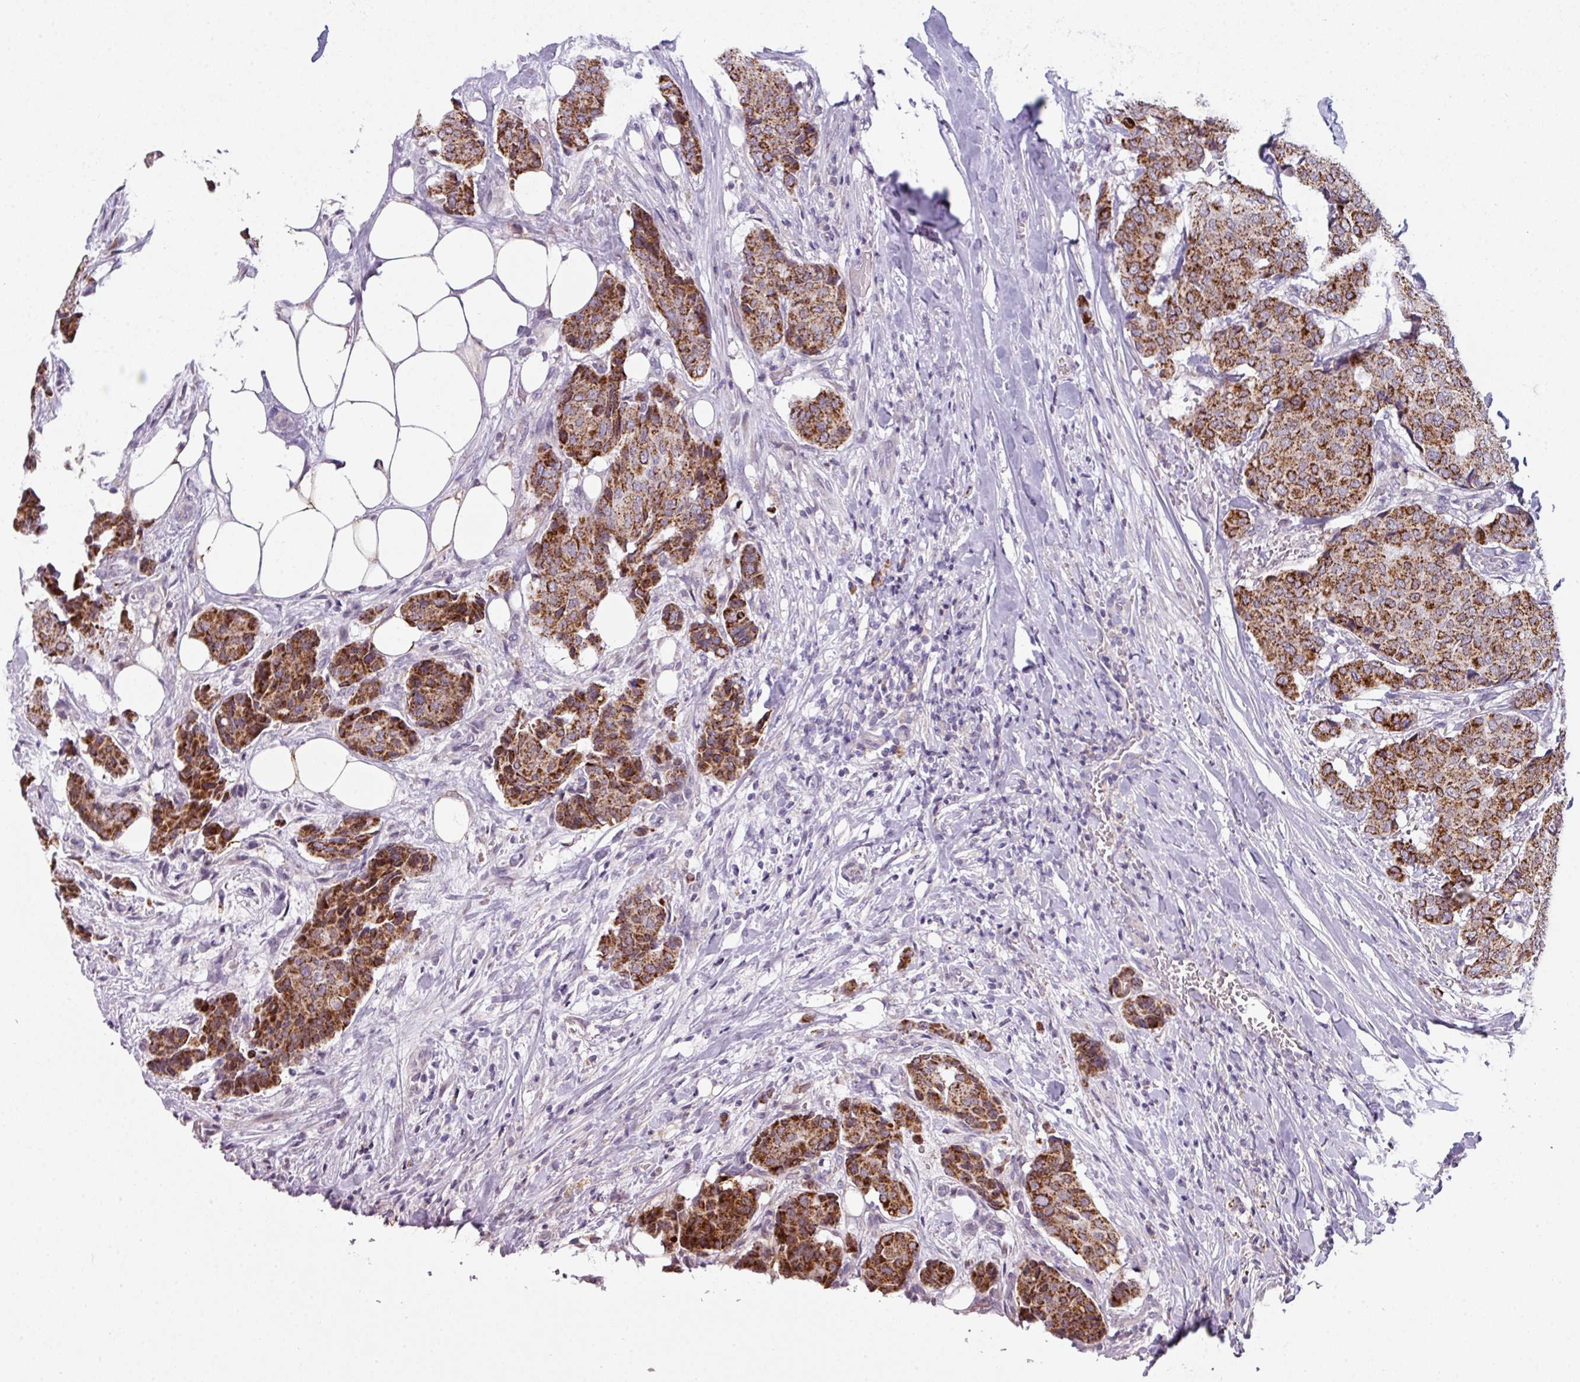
{"staining": {"intensity": "strong", "quantity": ">75%", "location": "cytoplasmic/membranous"}, "tissue": "breast cancer", "cell_type": "Tumor cells", "image_type": "cancer", "snomed": [{"axis": "morphology", "description": "Duct carcinoma"}, {"axis": "topography", "description": "Breast"}], "caption": "DAB (3,3'-diaminobenzidine) immunohistochemical staining of human breast cancer (intraductal carcinoma) displays strong cytoplasmic/membranous protein staining in approximately >75% of tumor cells. (Brightfield microscopy of DAB IHC at high magnification).", "gene": "C2orf68", "patient": {"sex": "female", "age": 75}}